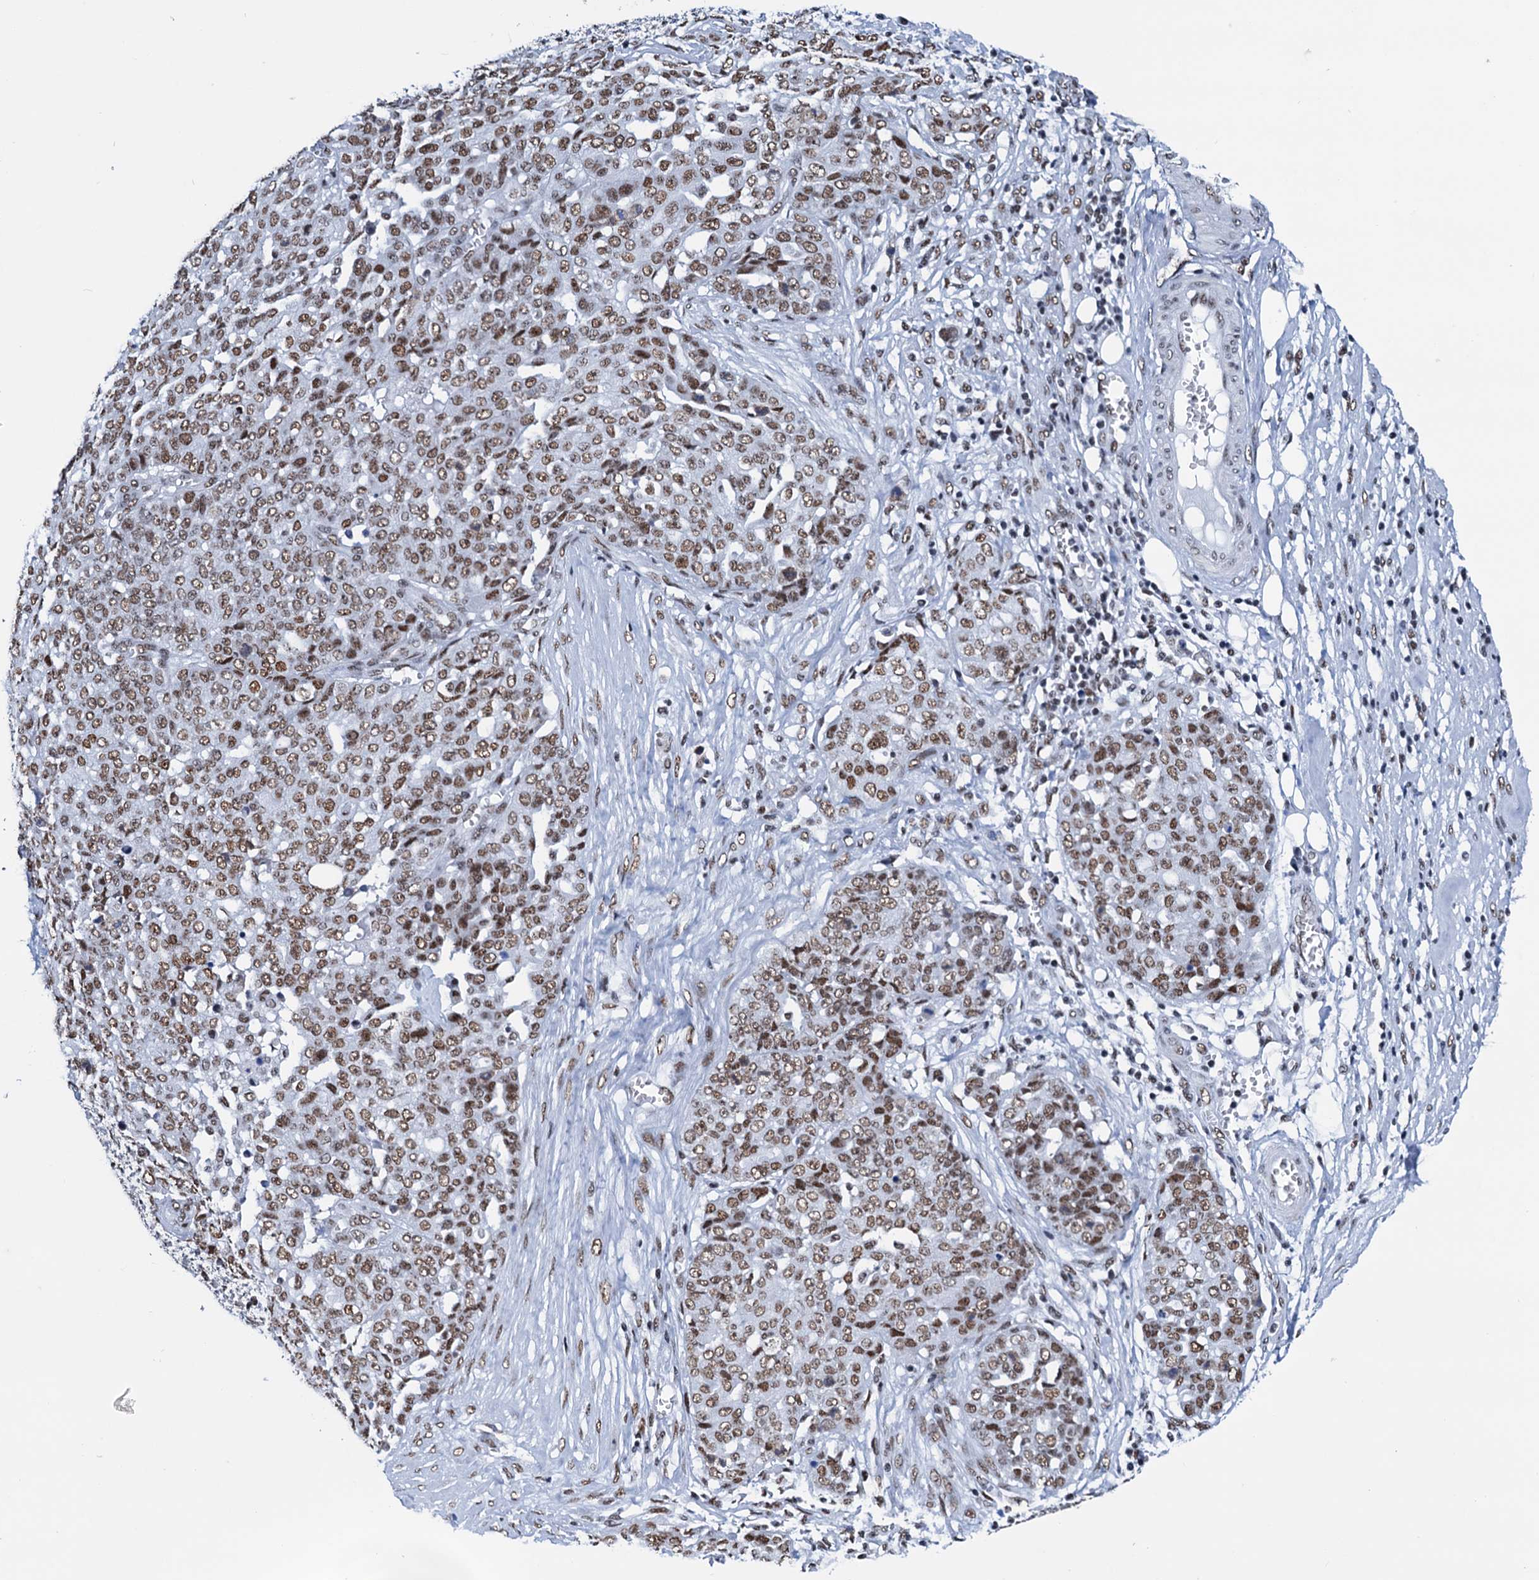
{"staining": {"intensity": "moderate", "quantity": ">75%", "location": "nuclear"}, "tissue": "ovarian cancer", "cell_type": "Tumor cells", "image_type": "cancer", "snomed": [{"axis": "morphology", "description": "Cystadenocarcinoma, serous, NOS"}, {"axis": "topography", "description": "Soft tissue"}, {"axis": "topography", "description": "Ovary"}], "caption": "This histopathology image reveals ovarian serous cystadenocarcinoma stained with immunohistochemistry to label a protein in brown. The nuclear of tumor cells show moderate positivity for the protein. Nuclei are counter-stained blue.", "gene": "SLTM", "patient": {"sex": "female", "age": 57}}